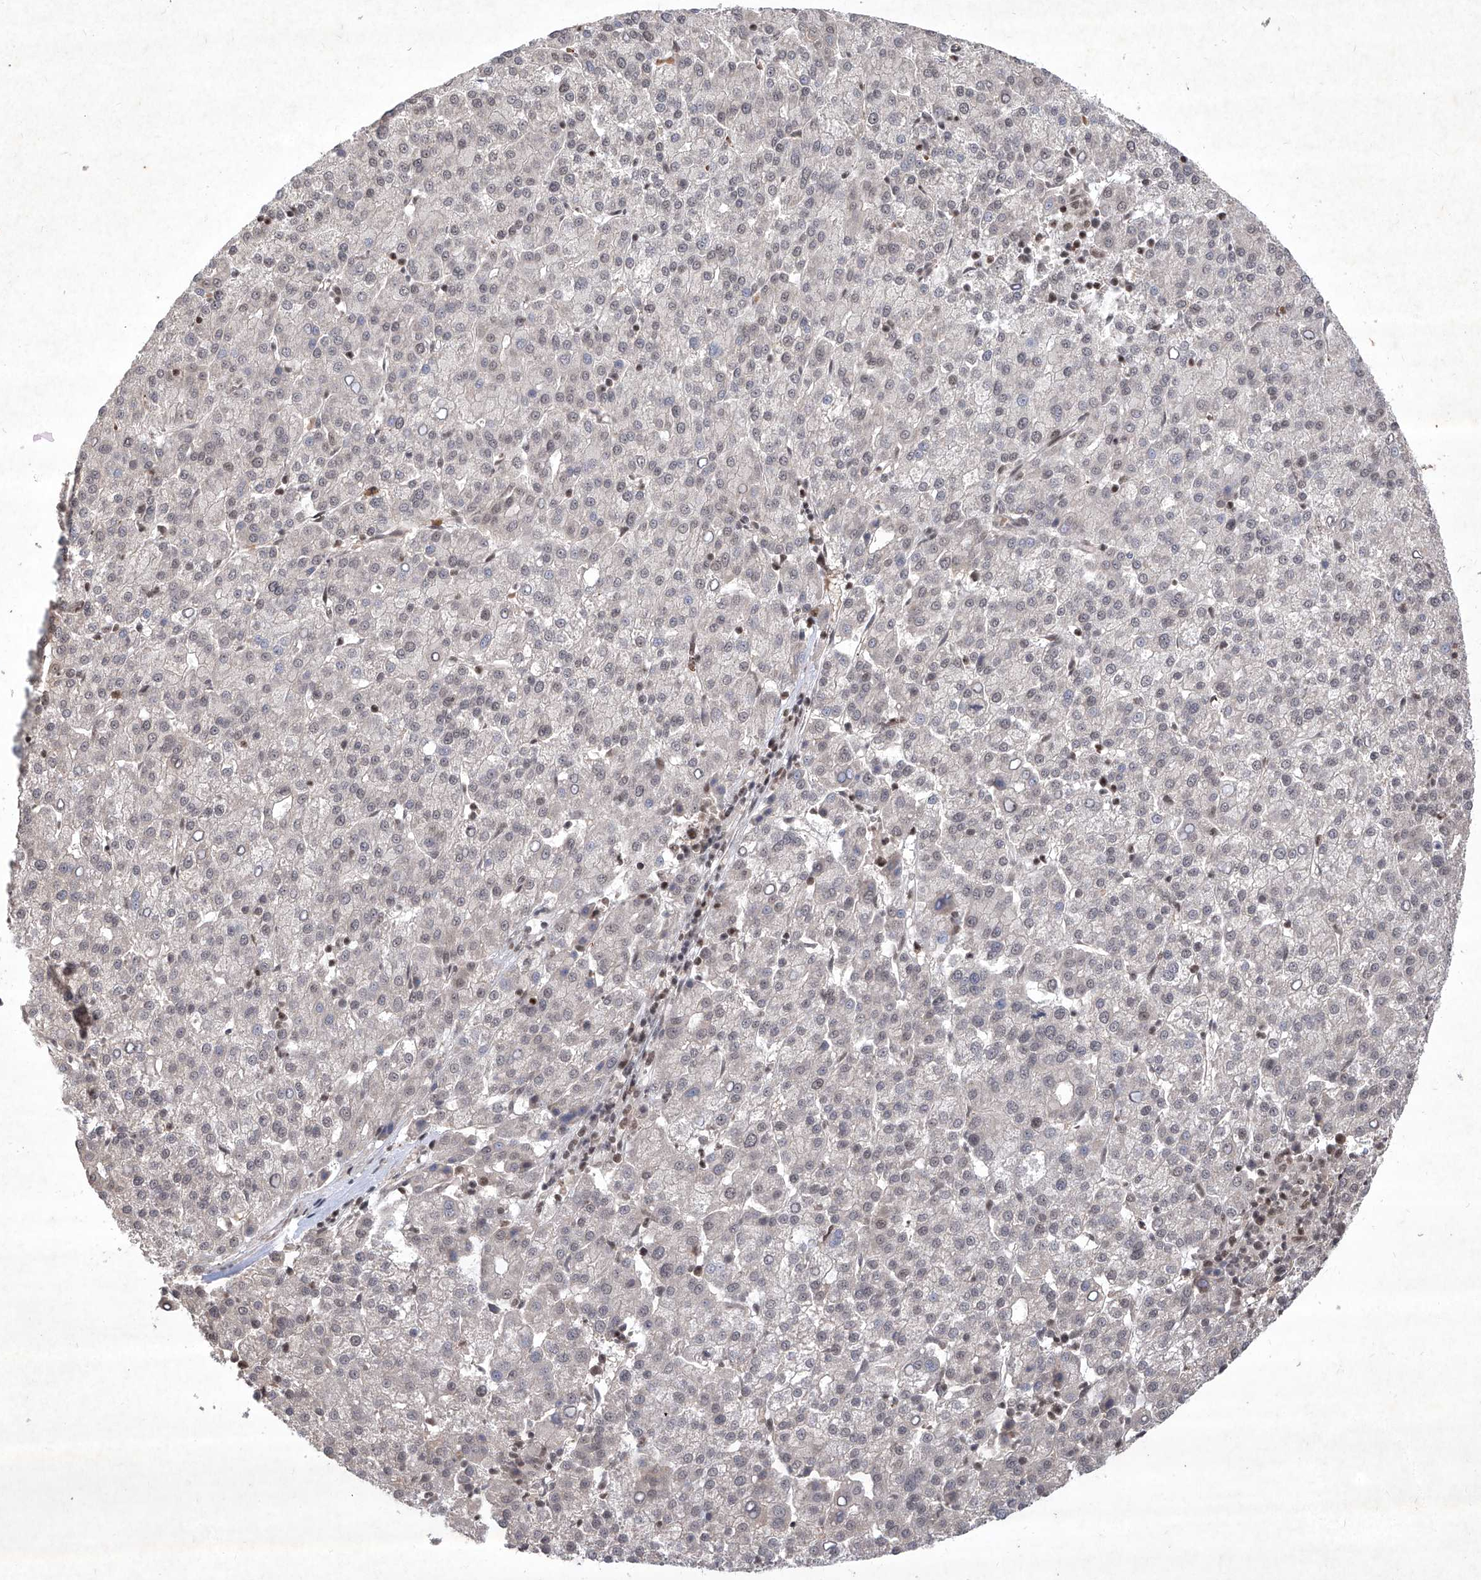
{"staining": {"intensity": "negative", "quantity": "none", "location": "none"}, "tissue": "liver cancer", "cell_type": "Tumor cells", "image_type": "cancer", "snomed": [{"axis": "morphology", "description": "Carcinoma, Hepatocellular, NOS"}, {"axis": "topography", "description": "Liver"}], "caption": "Tumor cells show no significant protein expression in liver cancer.", "gene": "IRF2", "patient": {"sex": "female", "age": 58}}